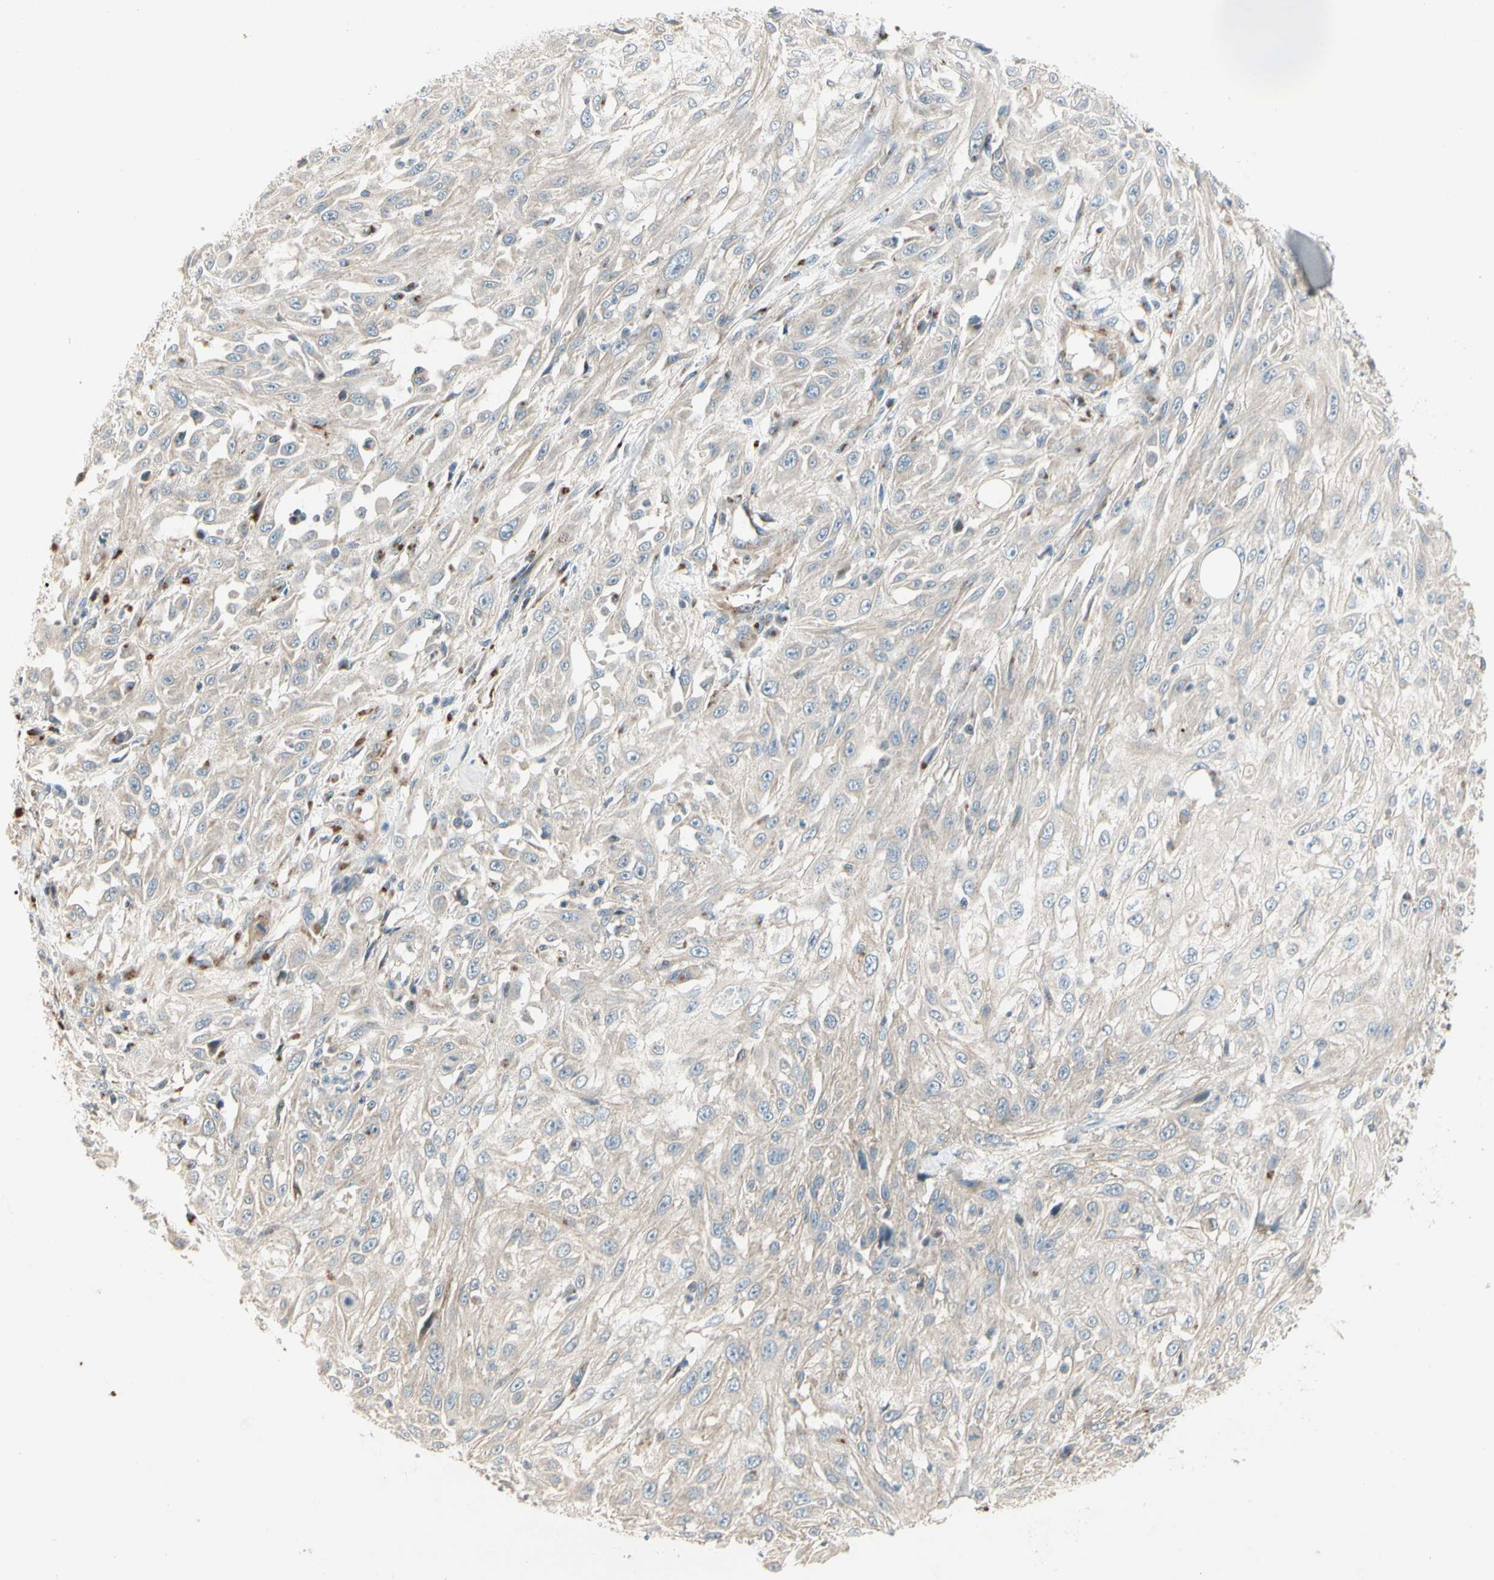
{"staining": {"intensity": "weak", "quantity": ">75%", "location": "cytoplasmic/membranous"}, "tissue": "skin cancer", "cell_type": "Tumor cells", "image_type": "cancer", "snomed": [{"axis": "morphology", "description": "Squamous cell carcinoma, NOS"}, {"axis": "morphology", "description": "Squamous cell carcinoma, metastatic, NOS"}, {"axis": "topography", "description": "Skin"}, {"axis": "topography", "description": "Lymph node"}], "caption": "Skin cancer (metastatic squamous cell carcinoma) was stained to show a protein in brown. There is low levels of weak cytoplasmic/membranous staining in approximately >75% of tumor cells.", "gene": "ABCA3", "patient": {"sex": "male", "age": 75}}